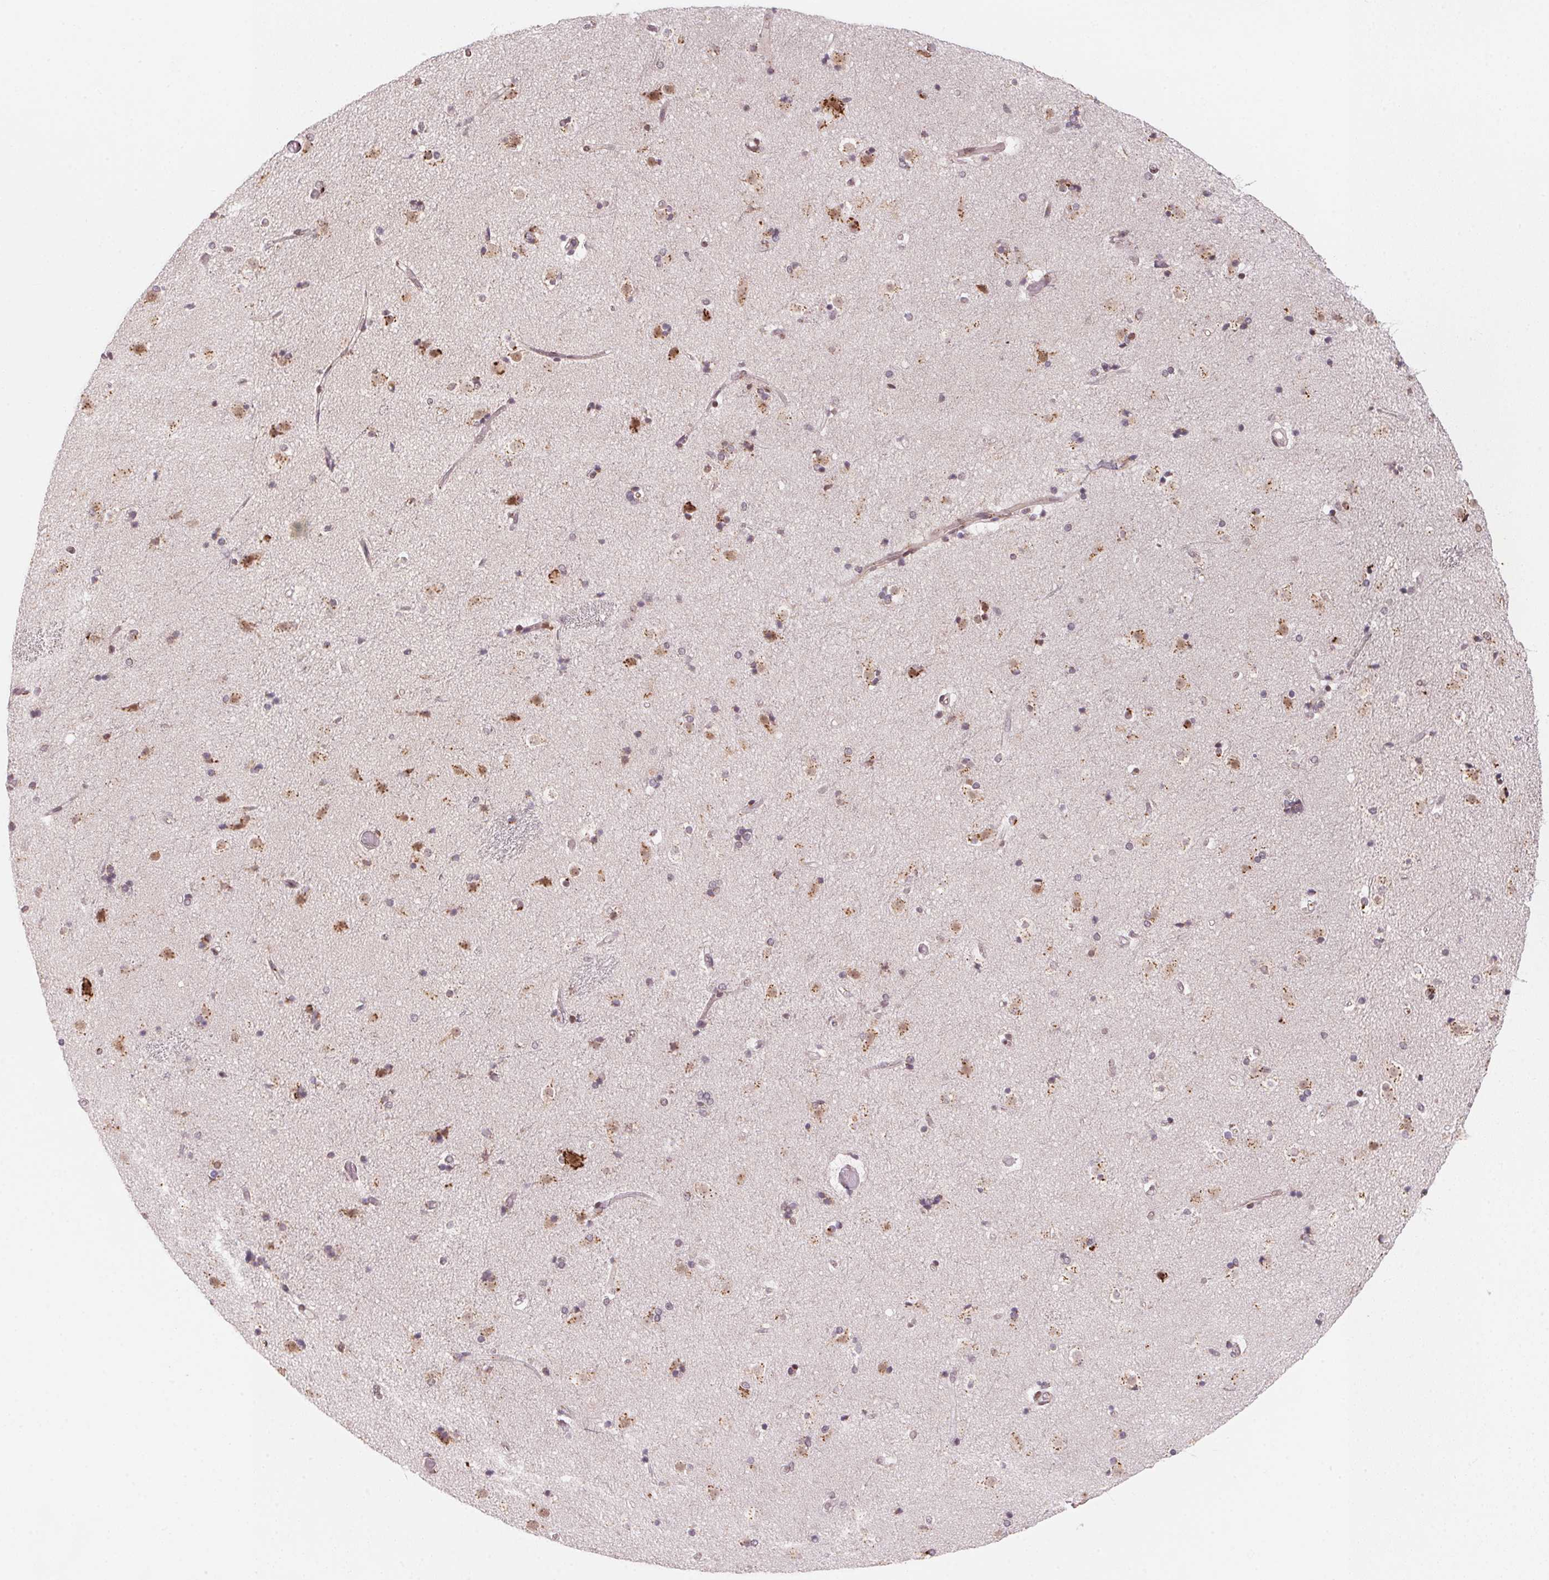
{"staining": {"intensity": "moderate", "quantity": "25%-75%", "location": "cytoplasmic/membranous"}, "tissue": "caudate", "cell_type": "Glial cells", "image_type": "normal", "snomed": [{"axis": "morphology", "description": "Normal tissue, NOS"}, {"axis": "topography", "description": "Lateral ventricle wall"}], "caption": "Immunohistochemical staining of unremarkable human caudate displays moderate cytoplasmic/membranous protein expression in about 25%-75% of glial cells.", "gene": "RAB22A", "patient": {"sex": "female", "age": 71}}